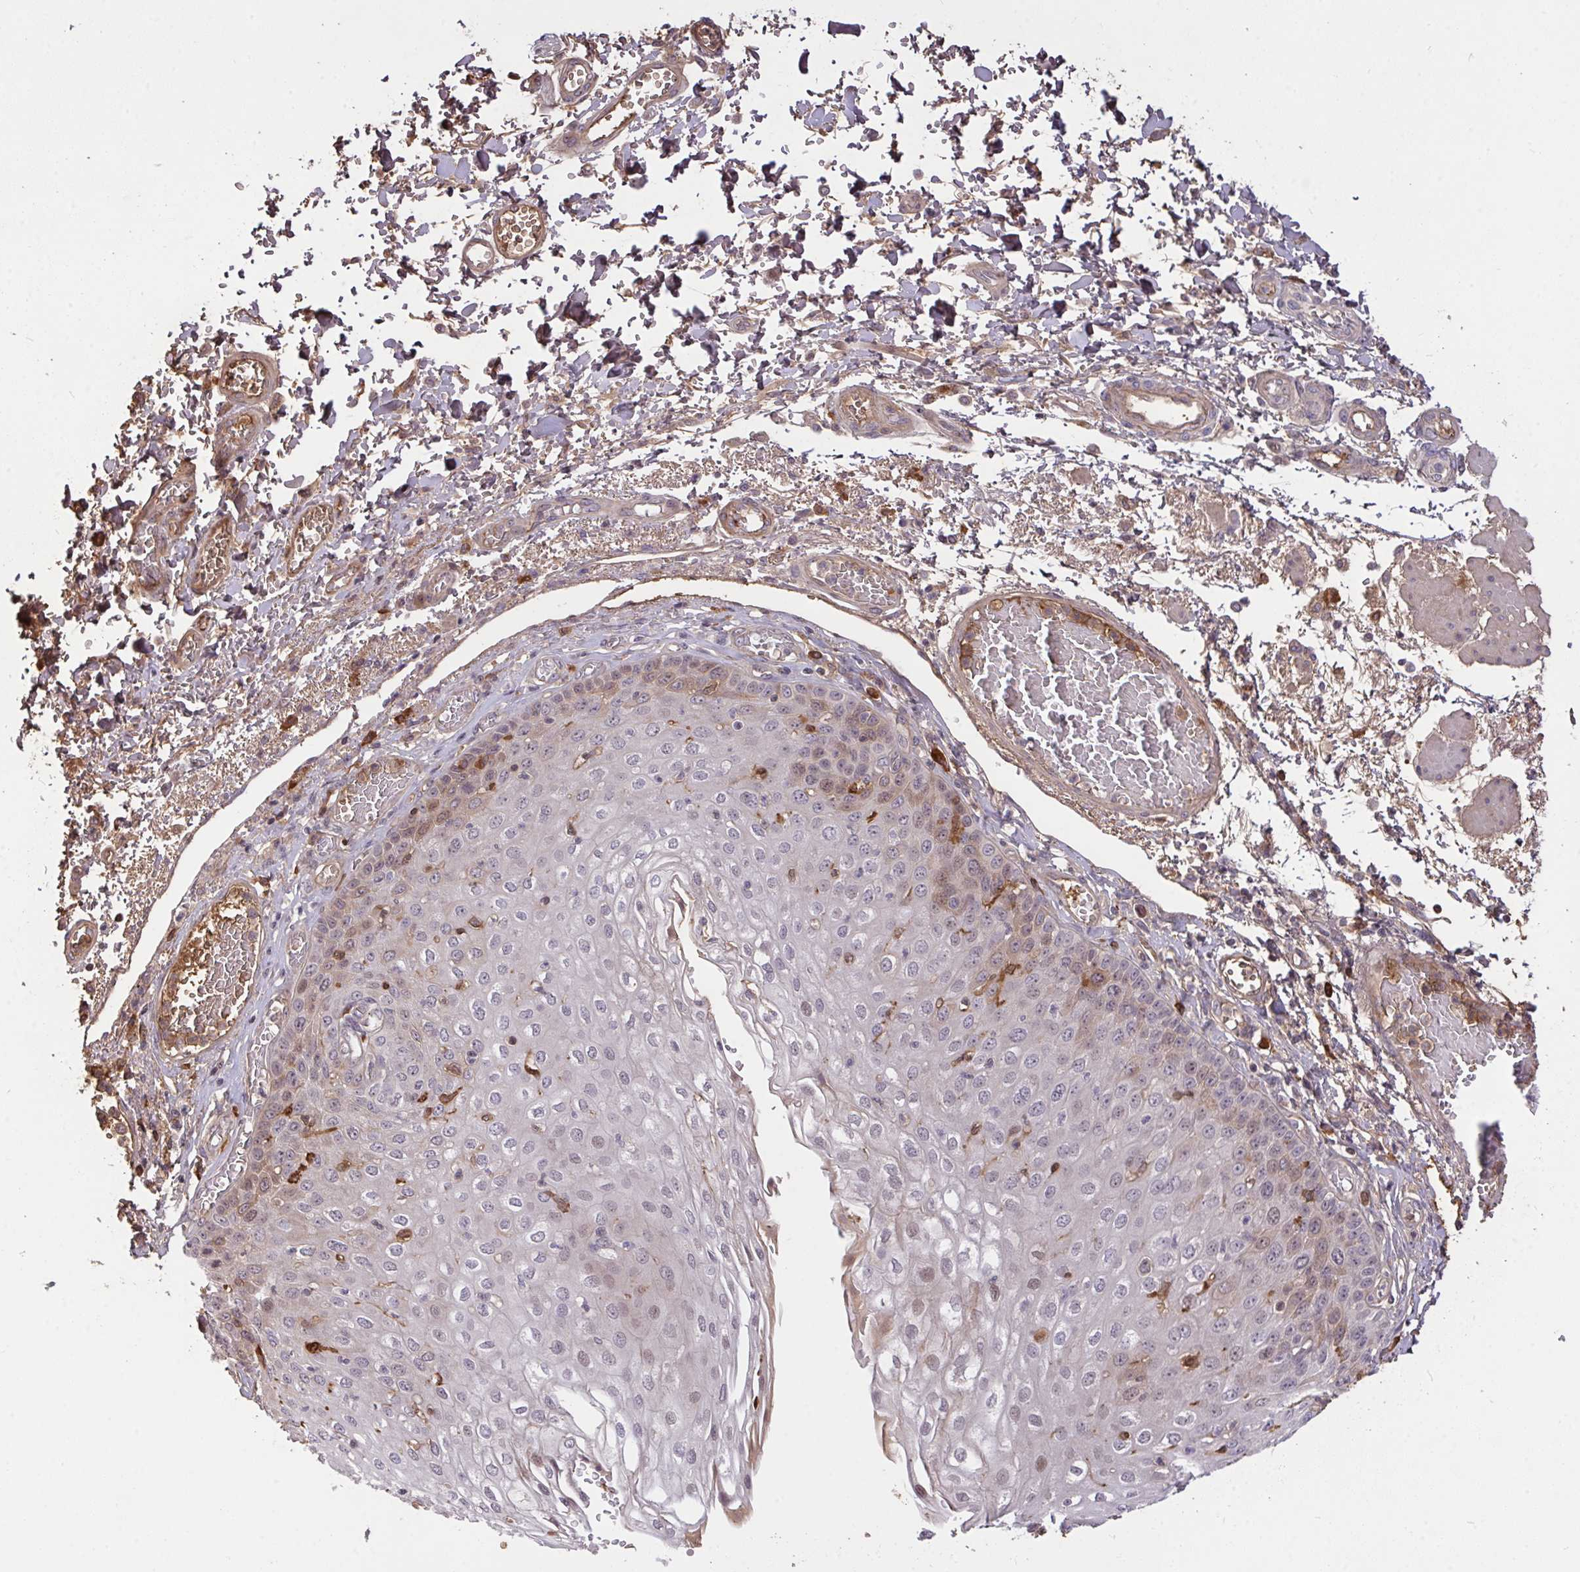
{"staining": {"intensity": "weak", "quantity": "<25%", "location": "nuclear"}, "tissue": "esophagus", "cell_type": "Squamous epithelial cells", "image_type": "normal", "snomed": [{"axis": "morphology", "description": "Normal tissue, NOS"}, {"axis": "morphology", "description": "Adenocarcinoma, NOS"}, {"axis": "topography", "description": "Esophagus"}], "caption": "DAB immunohistochemical staining of normal human esophagus demonstrates no significant positivity in squamous epithelial cells. Brightfield microscopy of immunohistochemistry (IHC) stained with DAB (brown) and hematoxylin (blue), captured at high magnification.", "gene": "FCER1A", "patient": {"sex": "male", "age": 81}}